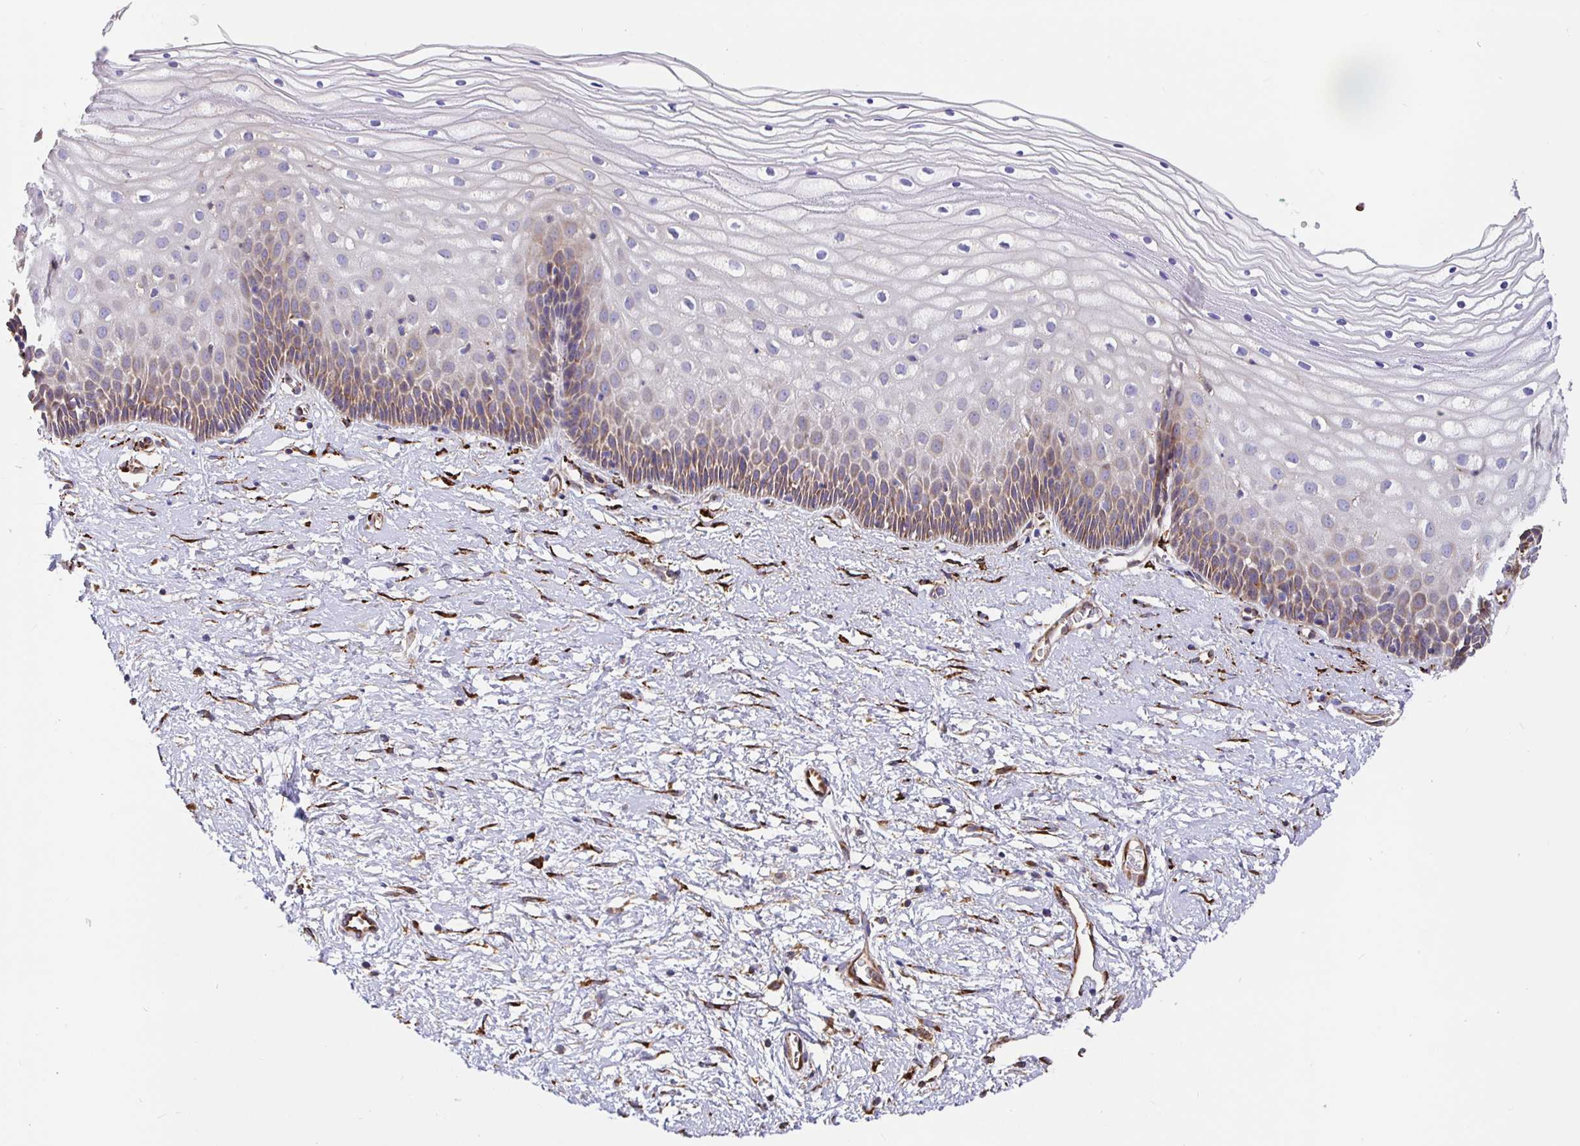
{"staining": {"intensity": "moderate", "quantity": ">75%", "location": "cytoplasmic/membranous"}, "tissue": "cervix", "cell_type": "Glandular cells", "image_type": "normal", "snomed": [{"axis": "morphology", "description": "Normal tissue, NOS"}, {"axis": "topography", "description": "Cervix"}], "caption": "Immunohistochemical staining of unremarkable cervix displays >75% levels of moderate cytoplasmic/membranous protein staining in about >75% of glandular cells. The staining was performed using DAB (3,3'-diaminobenzidine), with brown indicating positive protein expression. Nuclei are stained blue with hematoxylin.", "gene": "MAOA", "patient": {"sex": "female", "age": 36}}